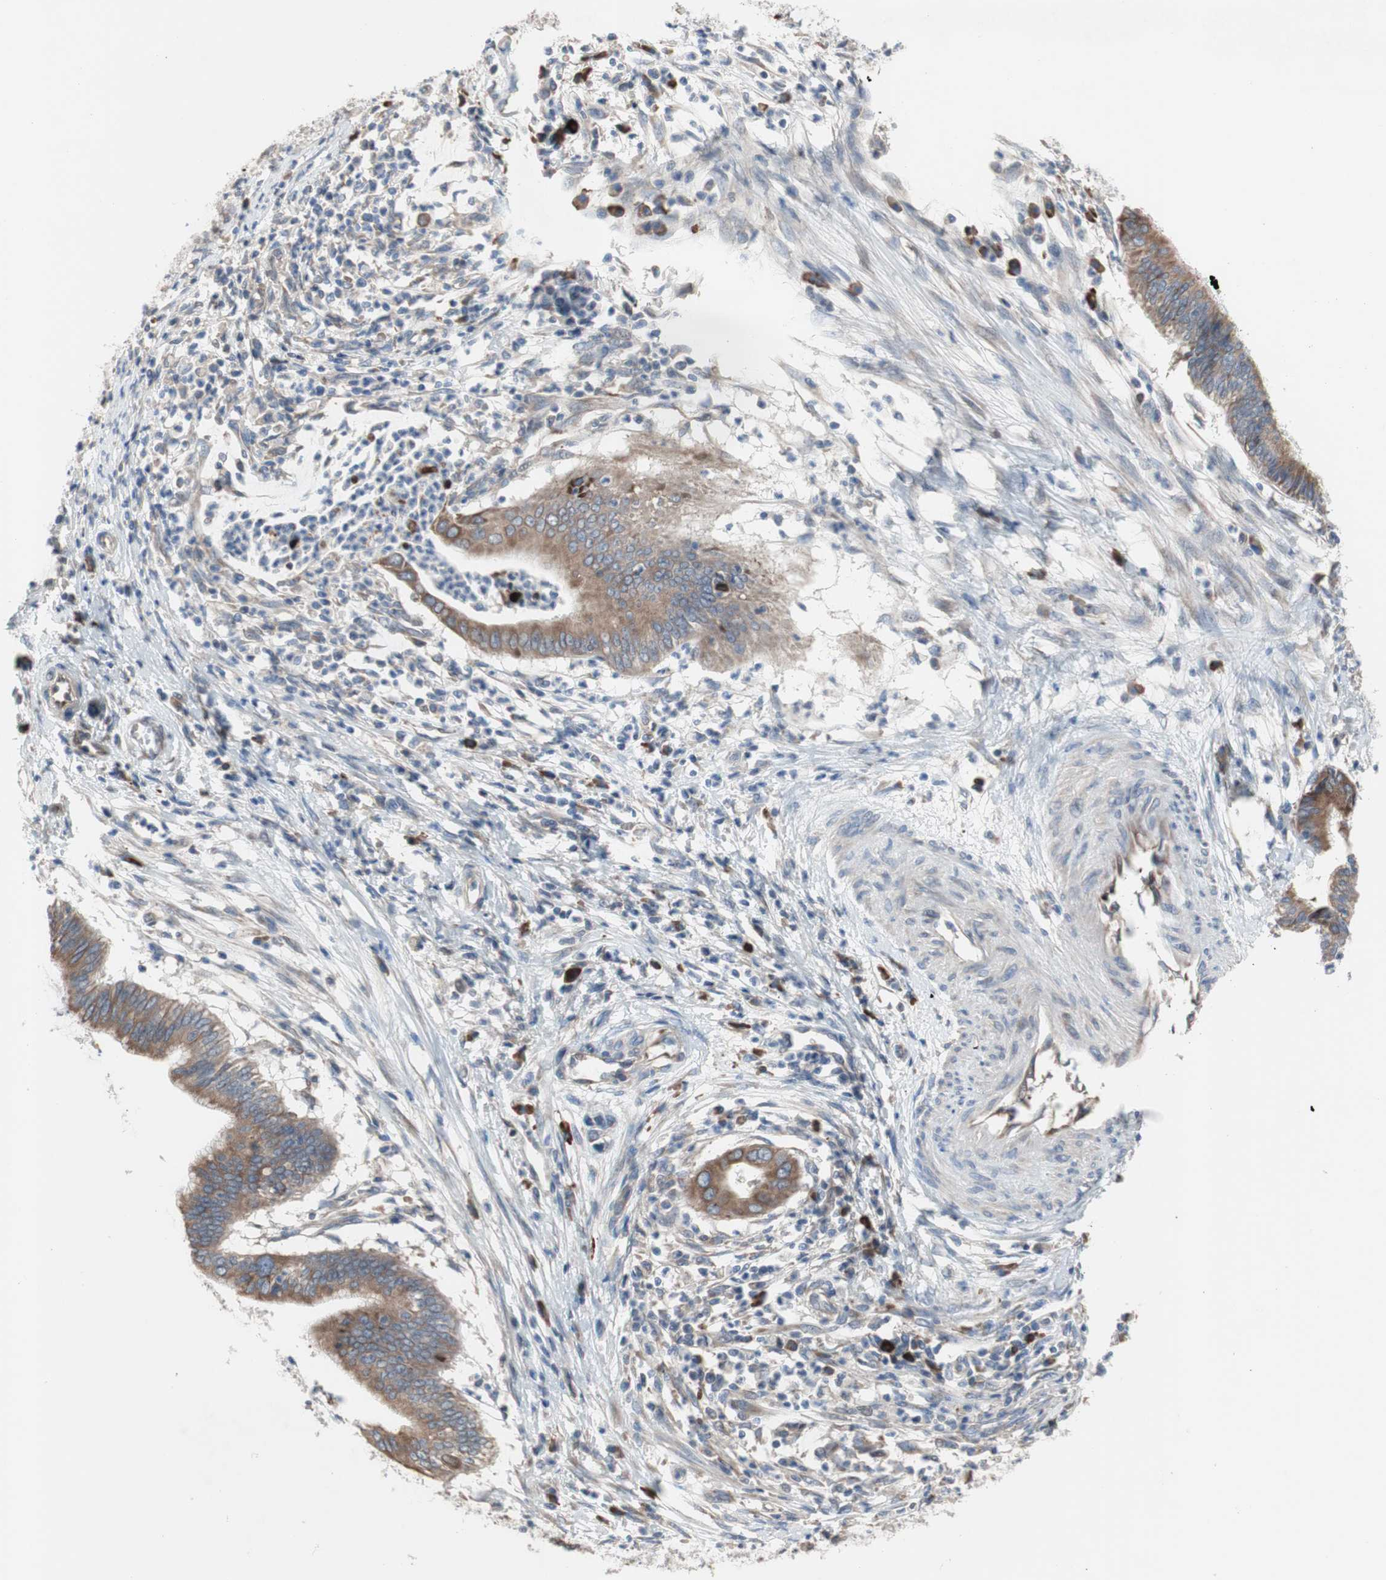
{"staining": {"intensity": "moderate", "quantity": ">75%", "location": "cytoplasmic/membranous"}, "tissue": "cervical cancer", "cell_type": "Tumor cells", "image_type": "cancer", "snomed": [{"axis": "morphology", "description": "Adenocarcinoma, NOS"}, {"axis": "topography", "description": "Cervix"}], "caption": "Approximately >75% of tumor cells in human cervical cancer demonstrate moderate cytoplasmic/membranous protein positivity as visualized by brown immunohistochemical staining.", "gene": "TTC14", "patient": {"sex": "female", "age": 36}}